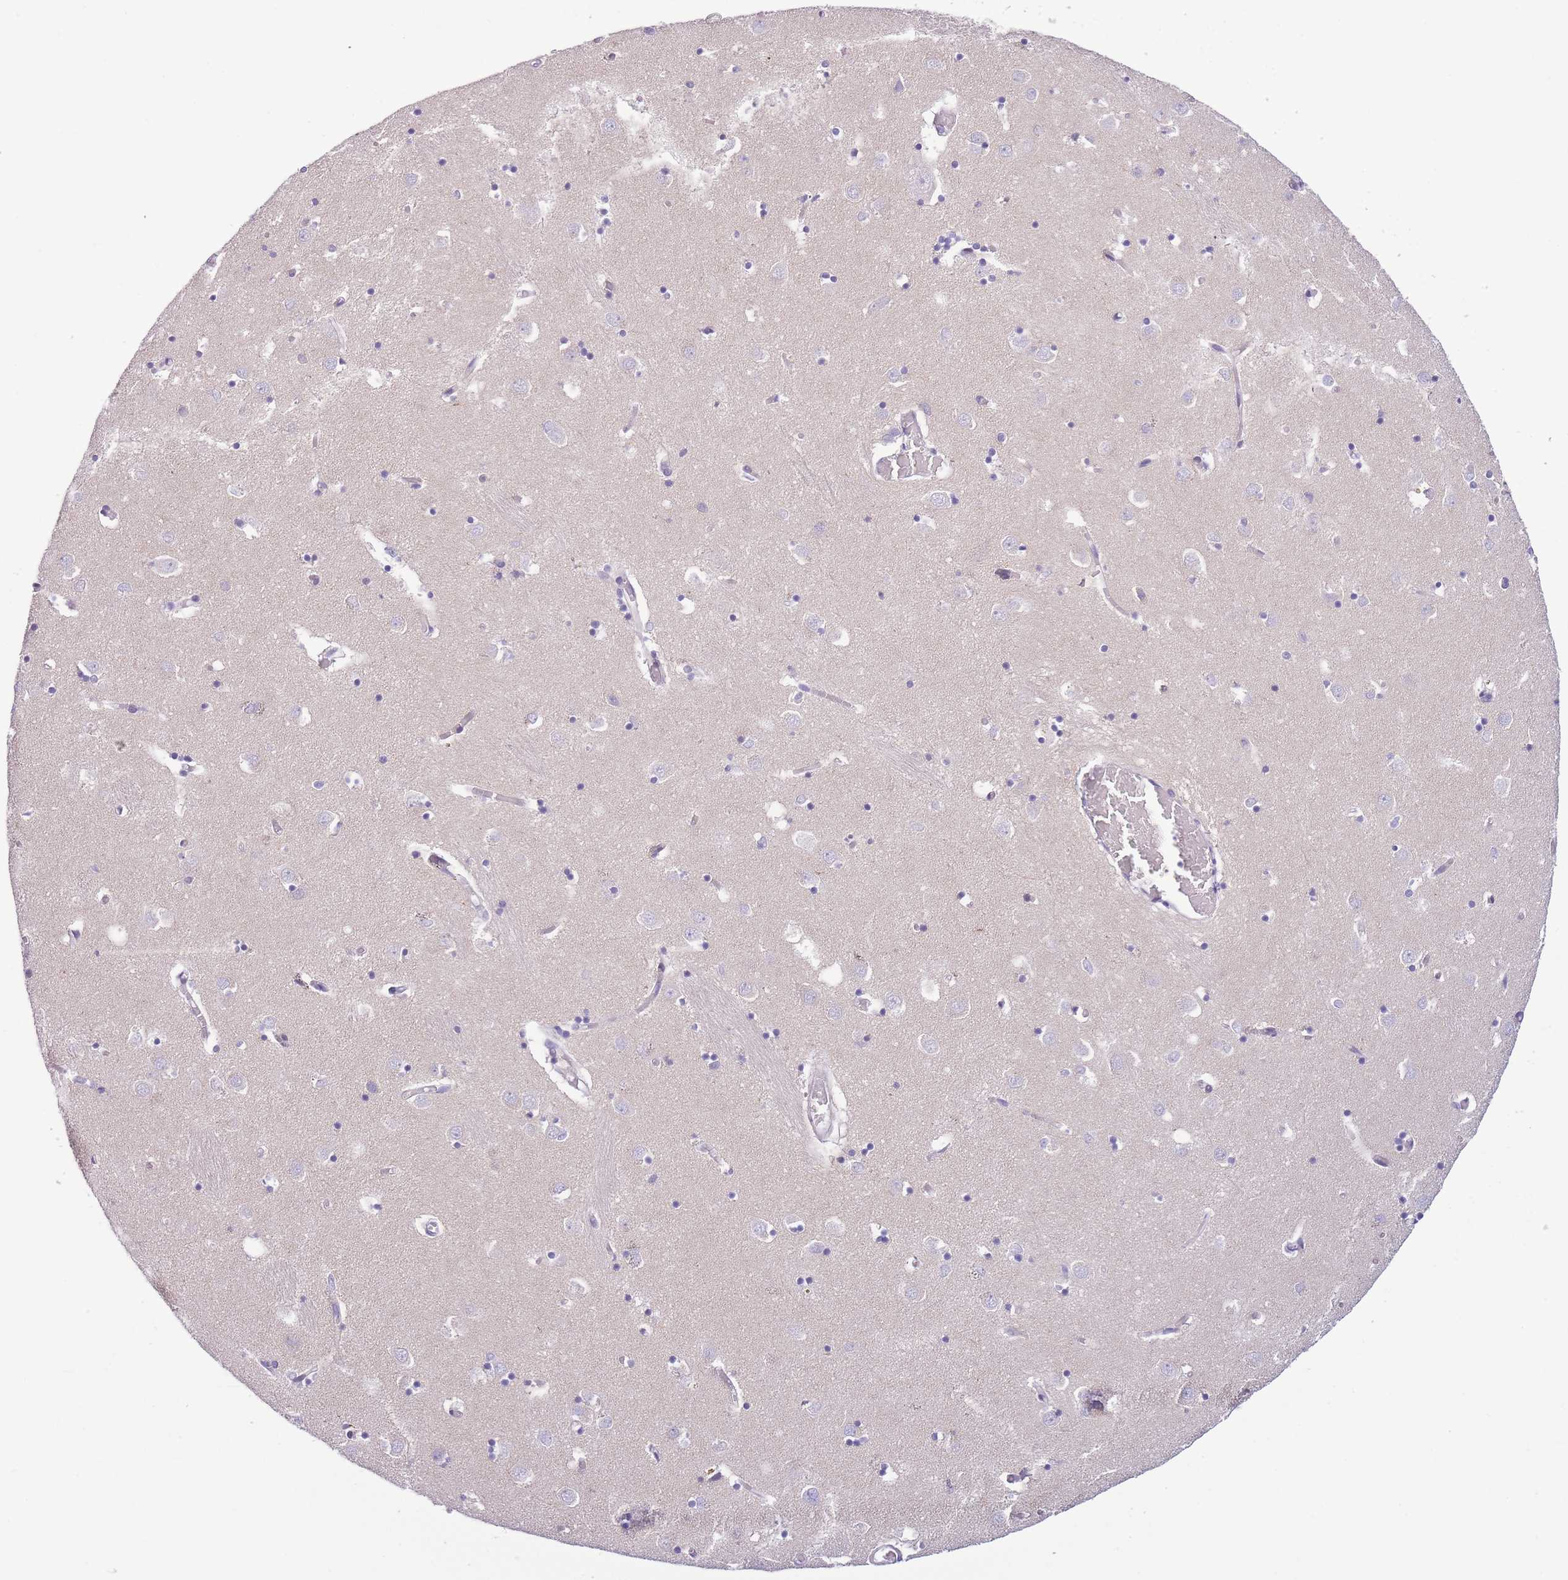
{"staining": {"intensity": "negative", "quantity": "none", "location": "none"}, "tissue": "caudate", "cell_type": "Glial cells", "image_type": "normal", "snomed": [{"axis": "morphology", "description": "Normal tissue, NOS"}, {"axis": "topography", "description": "Lateral ventricle wall"}], "caption": "This is an IHC photomicrograph of unremarkable human caudate. There is no positivity in glial cells.", "gene": "C9orf152", "patient": {"sex": "male", "age": 70}}